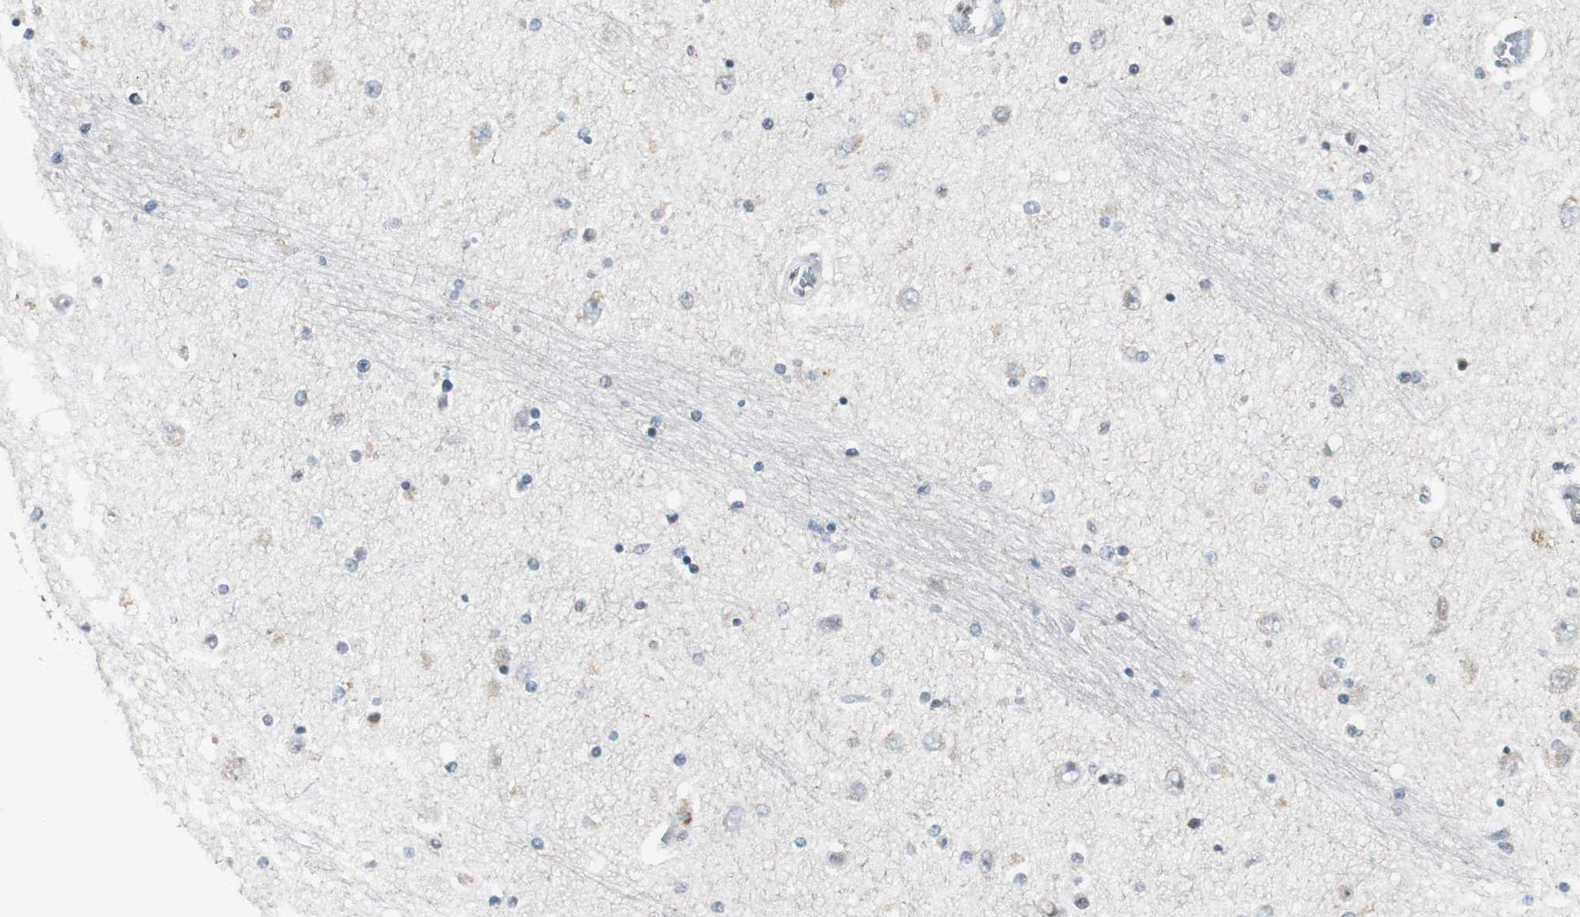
{"staining": {"intensity": "negative", "quantity": "none", "location": "none"}, "tissue": "hippocampus", "cell_type": "Glial cells", "image_type": "normal", "snomed": [{"axis": "morphology", "description": "Normal tissue, NOS"}, {"axis": "topography", "description": "Hippocampus"}], "caption": "A micrograph of human hippocampus is negative for staining in glial cells.", "gene": "AJUBA", "patient": {"sex": "female", "age": 54}}